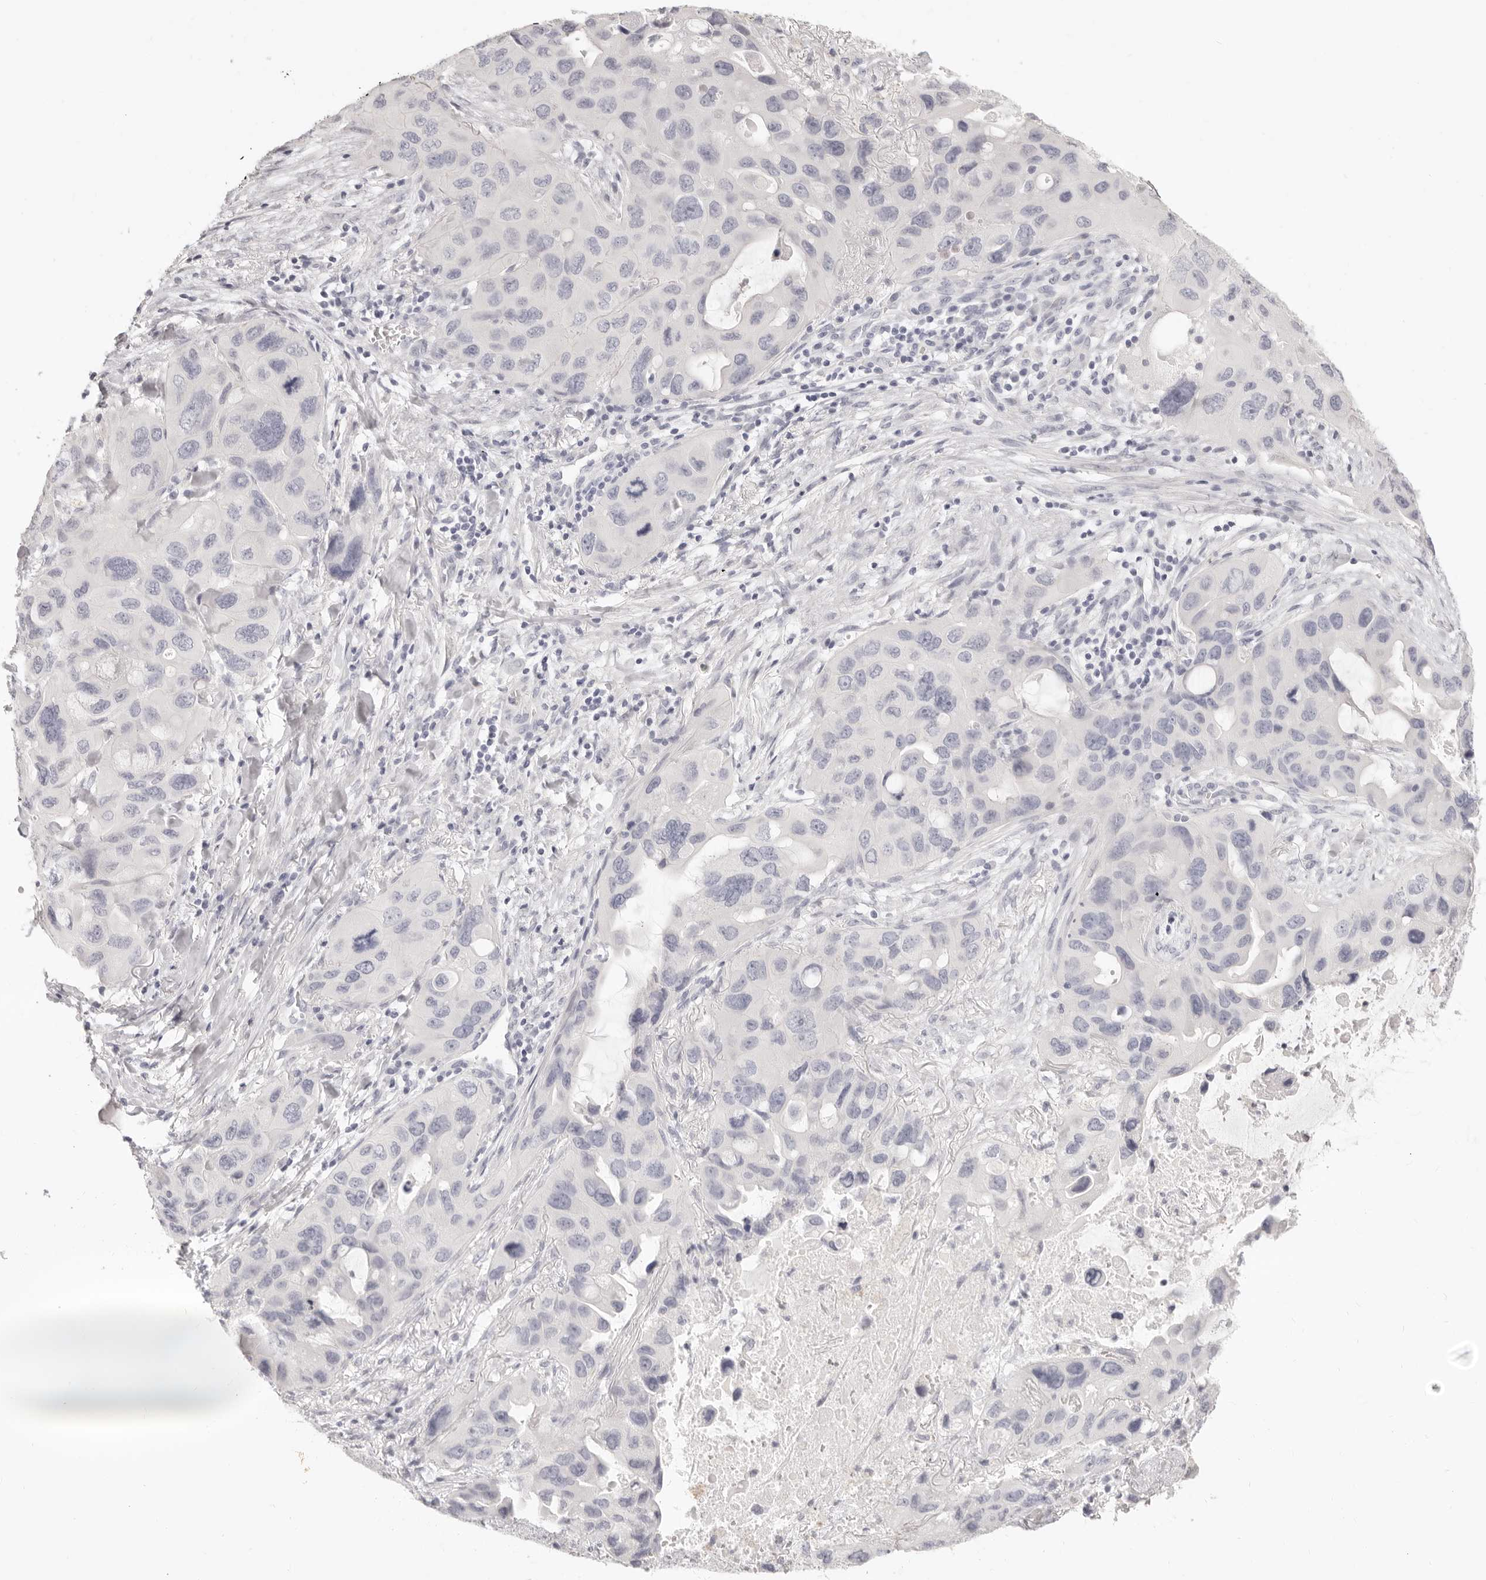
{"staining": {"intensity": "negative", "quantity": "none", "location": "none"}, "tissue": "lung cancer", "cell_type": "Tumor cells", "image_type": "cancer", "snomed": [{"axis": "morphology", "description": "Squamous cell carcinoma, NOS"}, {"axis": "topography", "description": "Lung"}], "caption": "Immunohistochemical staining of lung cancer exhibits no significant positivity in tumor cells.", "gene": "FABP1", "patient": {"sex": "female", "age": 73}}